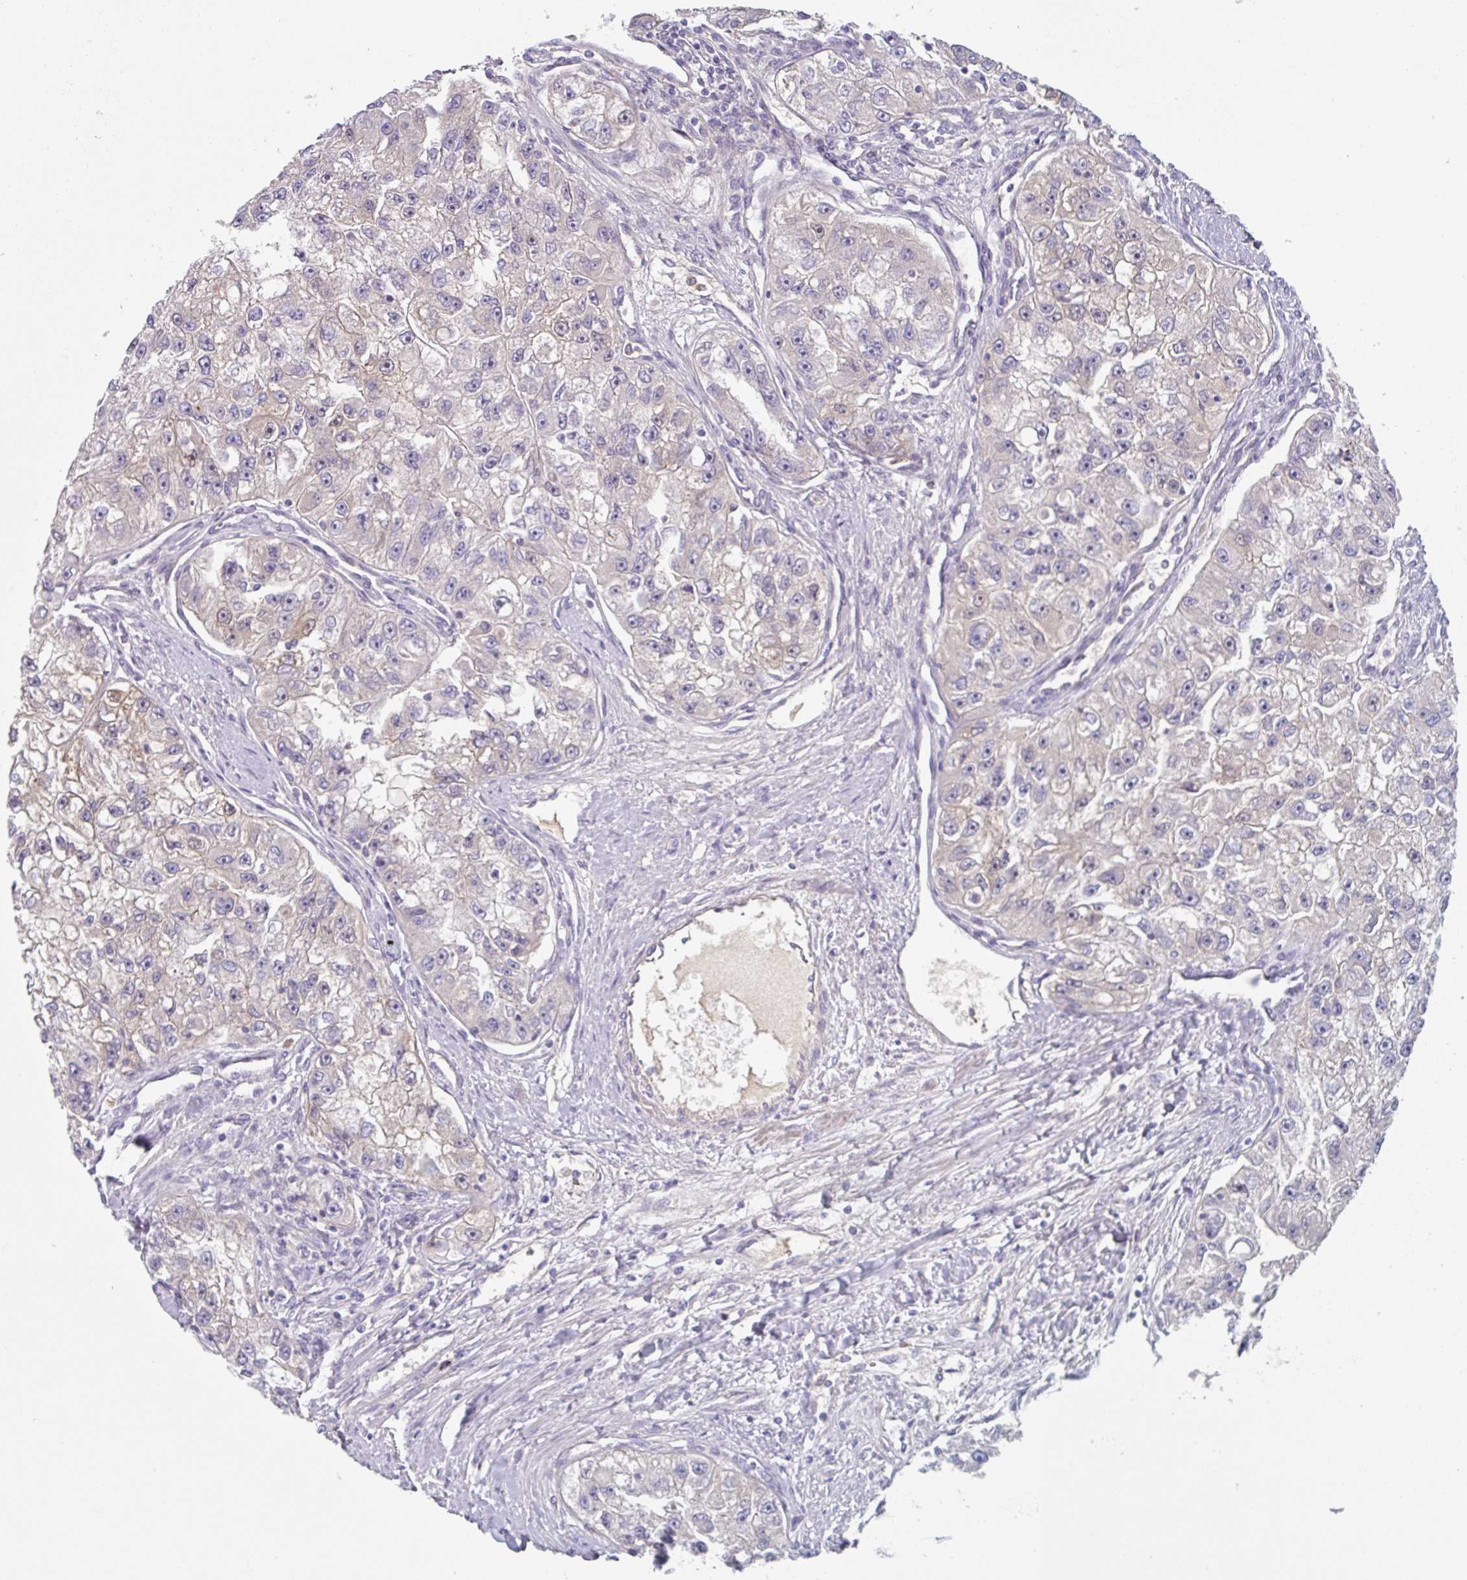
{"staining": {"intensity": "weak", "quantity": "<25%", "location": "cytoplasmic/membranous"}, "tissue": "renal cancer", "cell_type": "Tumor cells", "image_type": "cancer", "snomed": [{"axis": "morphology", "description": "Adenocarcinoma, NOS"}, {"axis": "topography", "description": "Kidney"}], "caption": "There is no significant staining in tumor cells of renal cancer (adenocarcinoma). (Brightfield microscopy of DAB immunohistochemistry at high magnification).", "gene": "AMPD2", "patient": {"sex": "male", "age": 63}}